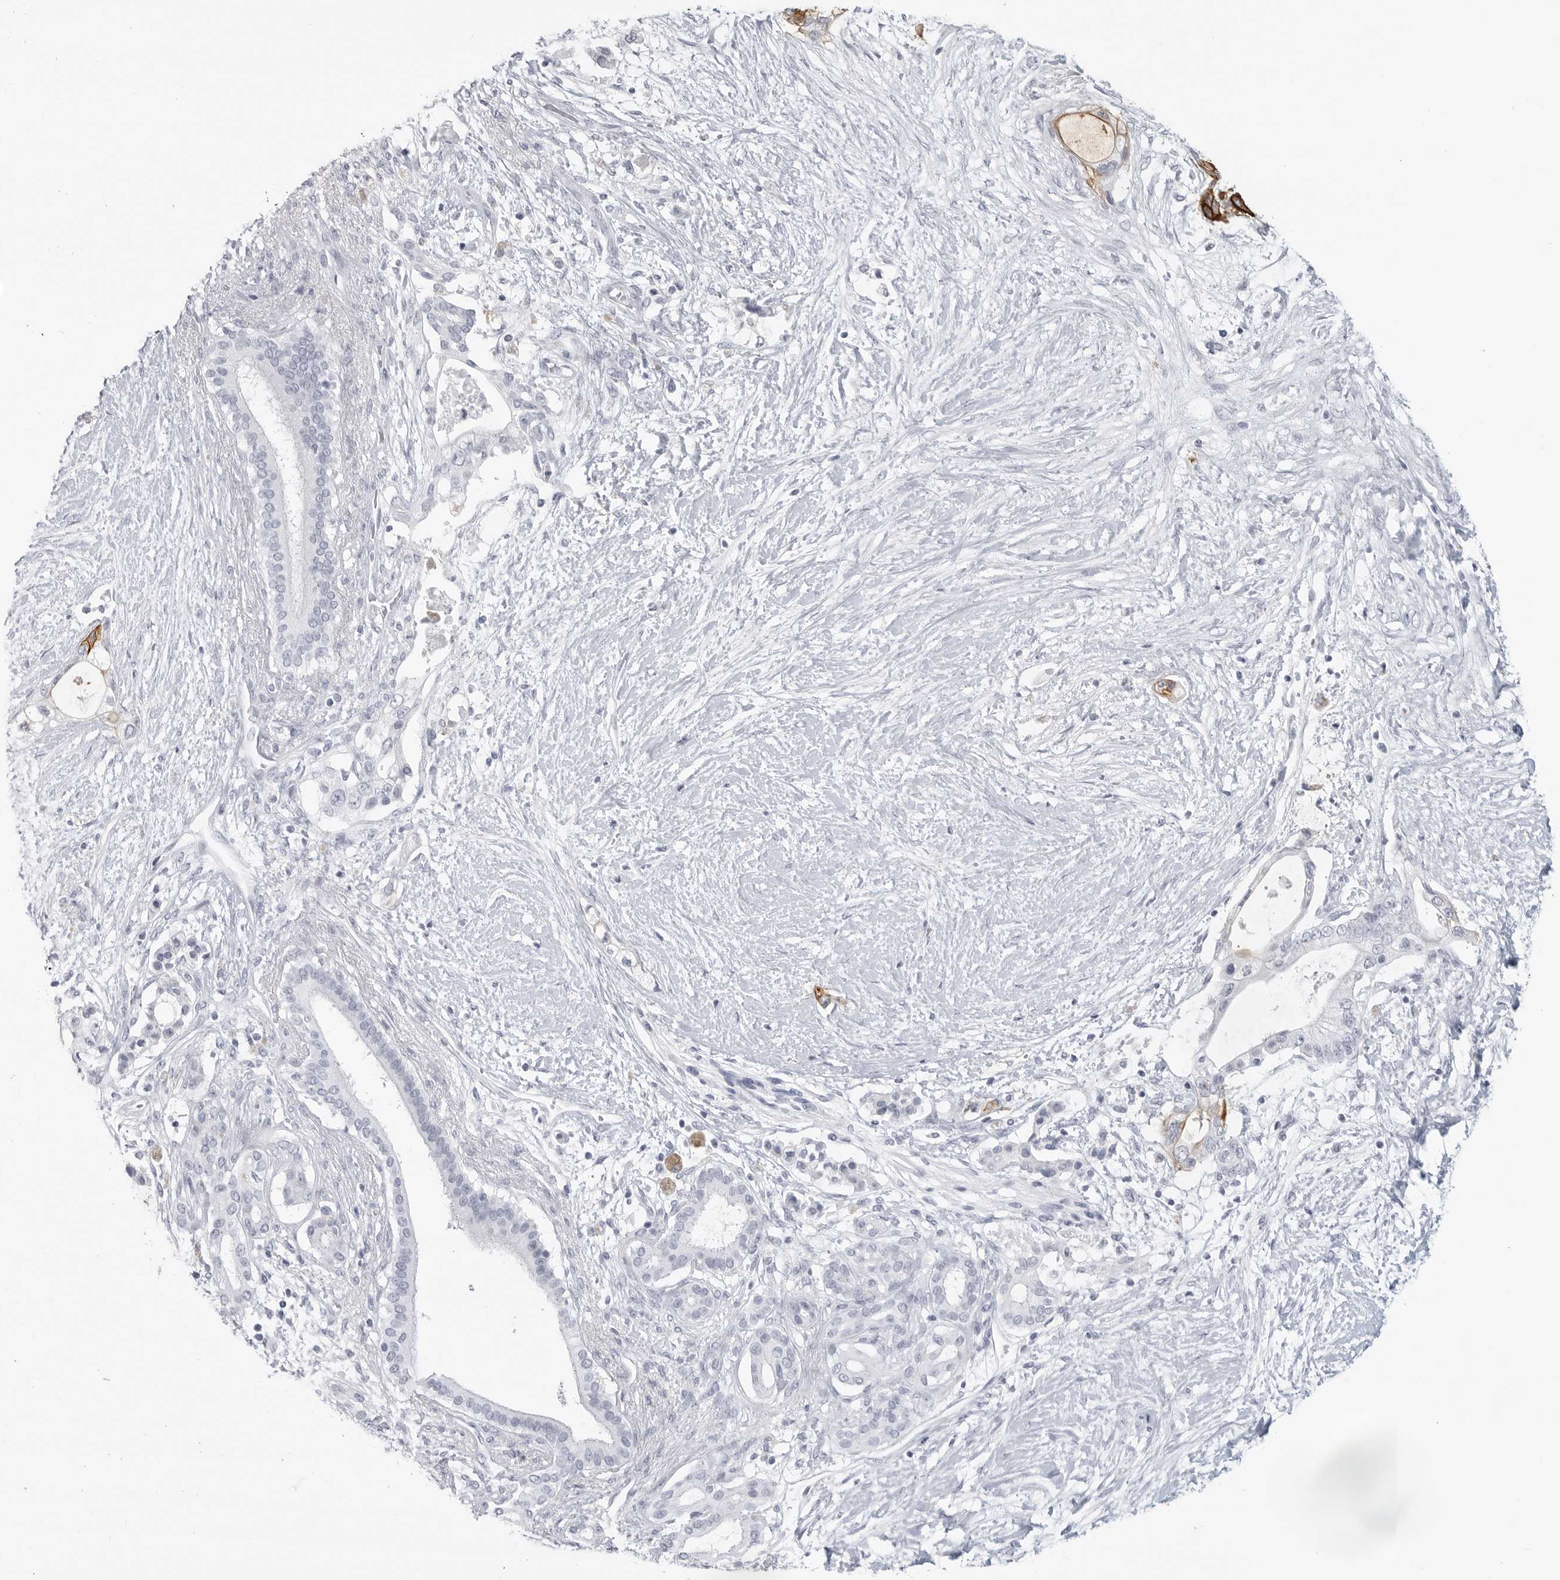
{"staining": {"intensity": "negative", "quantity": "none", "location": "none"}, "tissue": "pancreatic cancer", "cell_type": "Tumor cells", "image_type": "cancer", "snomed": [{"axis": "morphology", "description": "Adenocarcinoma, NOS"}, {"axis": "topography", "description": "Pancreas"}], "caption": "This photomicrograph is of pancreatic cancer stained with immunohistochemistry to label a protein in brown with the nuclei are counter-stained blue. There is no staining in tumor cells.", "gene": "LY6D", "patient": {"sex": "male", "age": 53}}